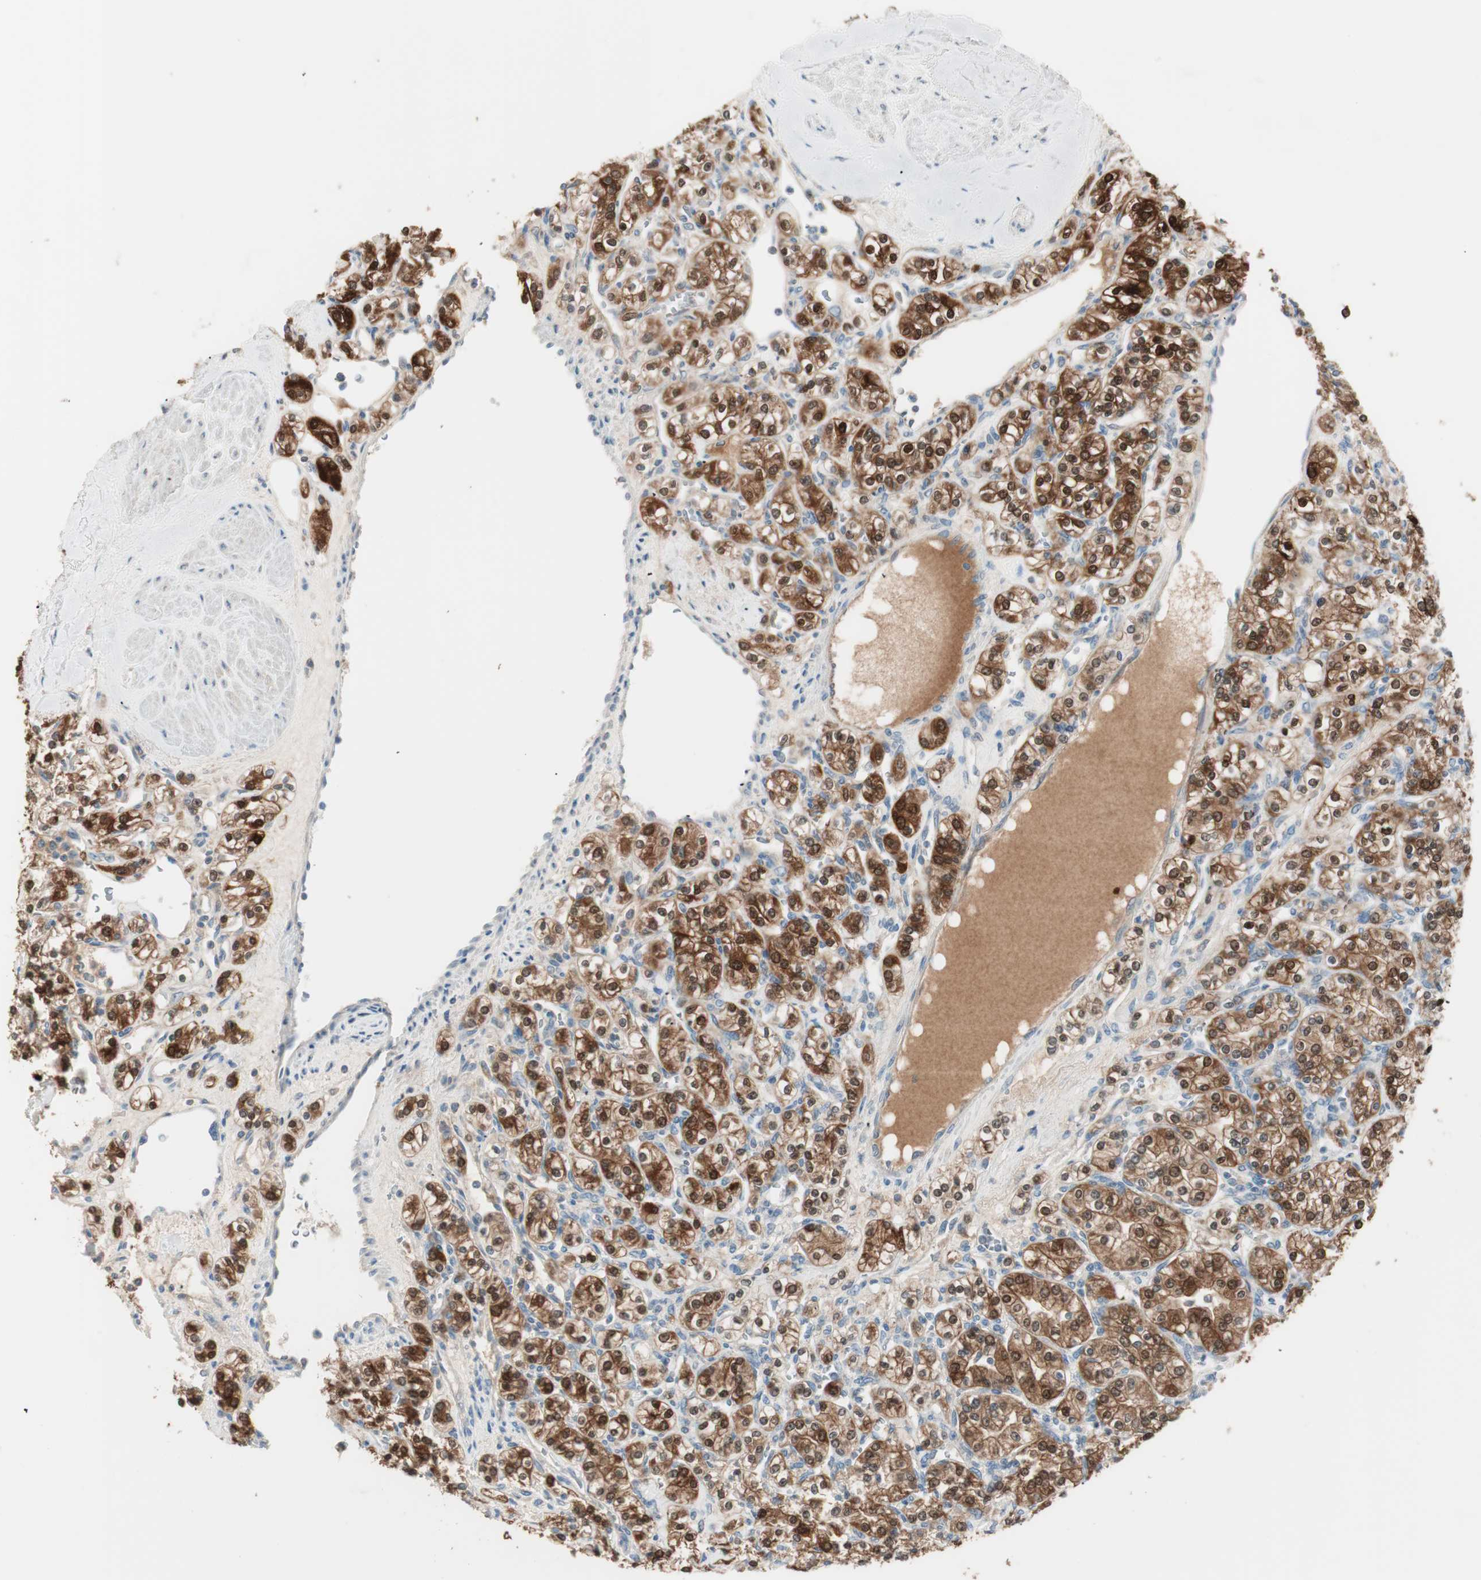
{"staining": {"intensity": "strong", "quantity": ">75%", "location": "cytoplasmic/membranous,nuclear"}, "tissue": "renal cancer", "cell_type": "Tumor cells", "image_type": "cancer", "snomed": [{"axis": "morphology", "description": "Adenocarcinoma, NOS"}, {"axis": "topography", "description": "Kidney"}], "caption": "Protein expression analysis of renal cancer (adenocarcinoma) shows strong cytoplasmic/membranous and nuclear expression in about >75% of tumor cells.", "gene": "KHK", "patient": {"sex": "male", "age": 77}}